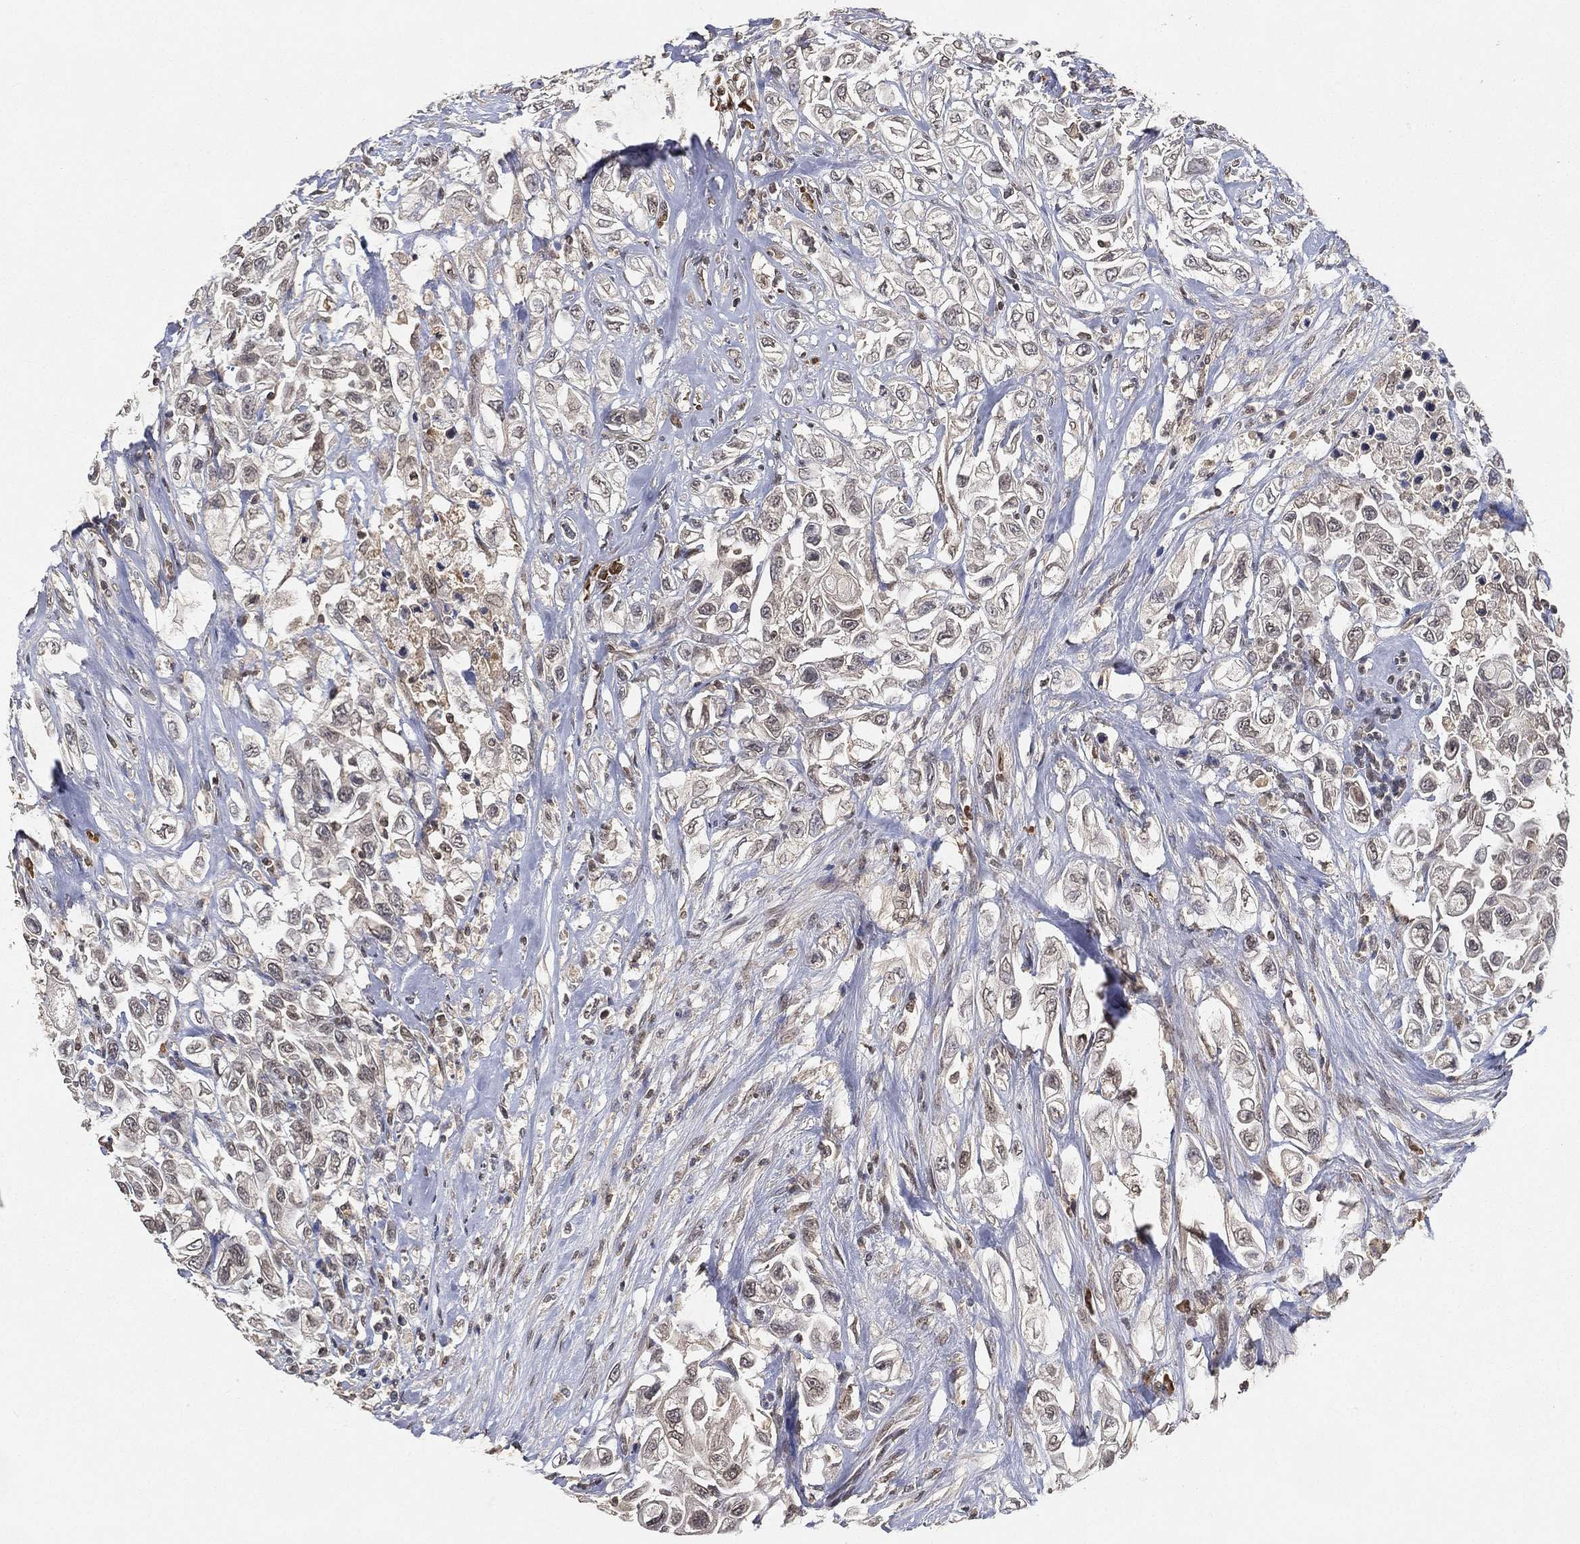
{"staining": {"intensity": "negative", "quantity": "none", "location": "none"}, "tissue": "urothelial cancer", "cell_type": "Tumor cells", "image_type": "cancer", "snomed": [{"axis": "morphology", "description": "Urothelial carcinoma, High grade"}, {"axis": "topography", "description": "Urinary bladder"}], "caption": "Immunohistochemistry (IHC) photomicrograph of urothelial cancer stained for a protein (brown), which reveals no positivity in tumor cells. (Immunohistochemistry, brightfield microscopy, high magnification).", "gene": "UBA5", "patient": {"sex": "female", "age": 56}}